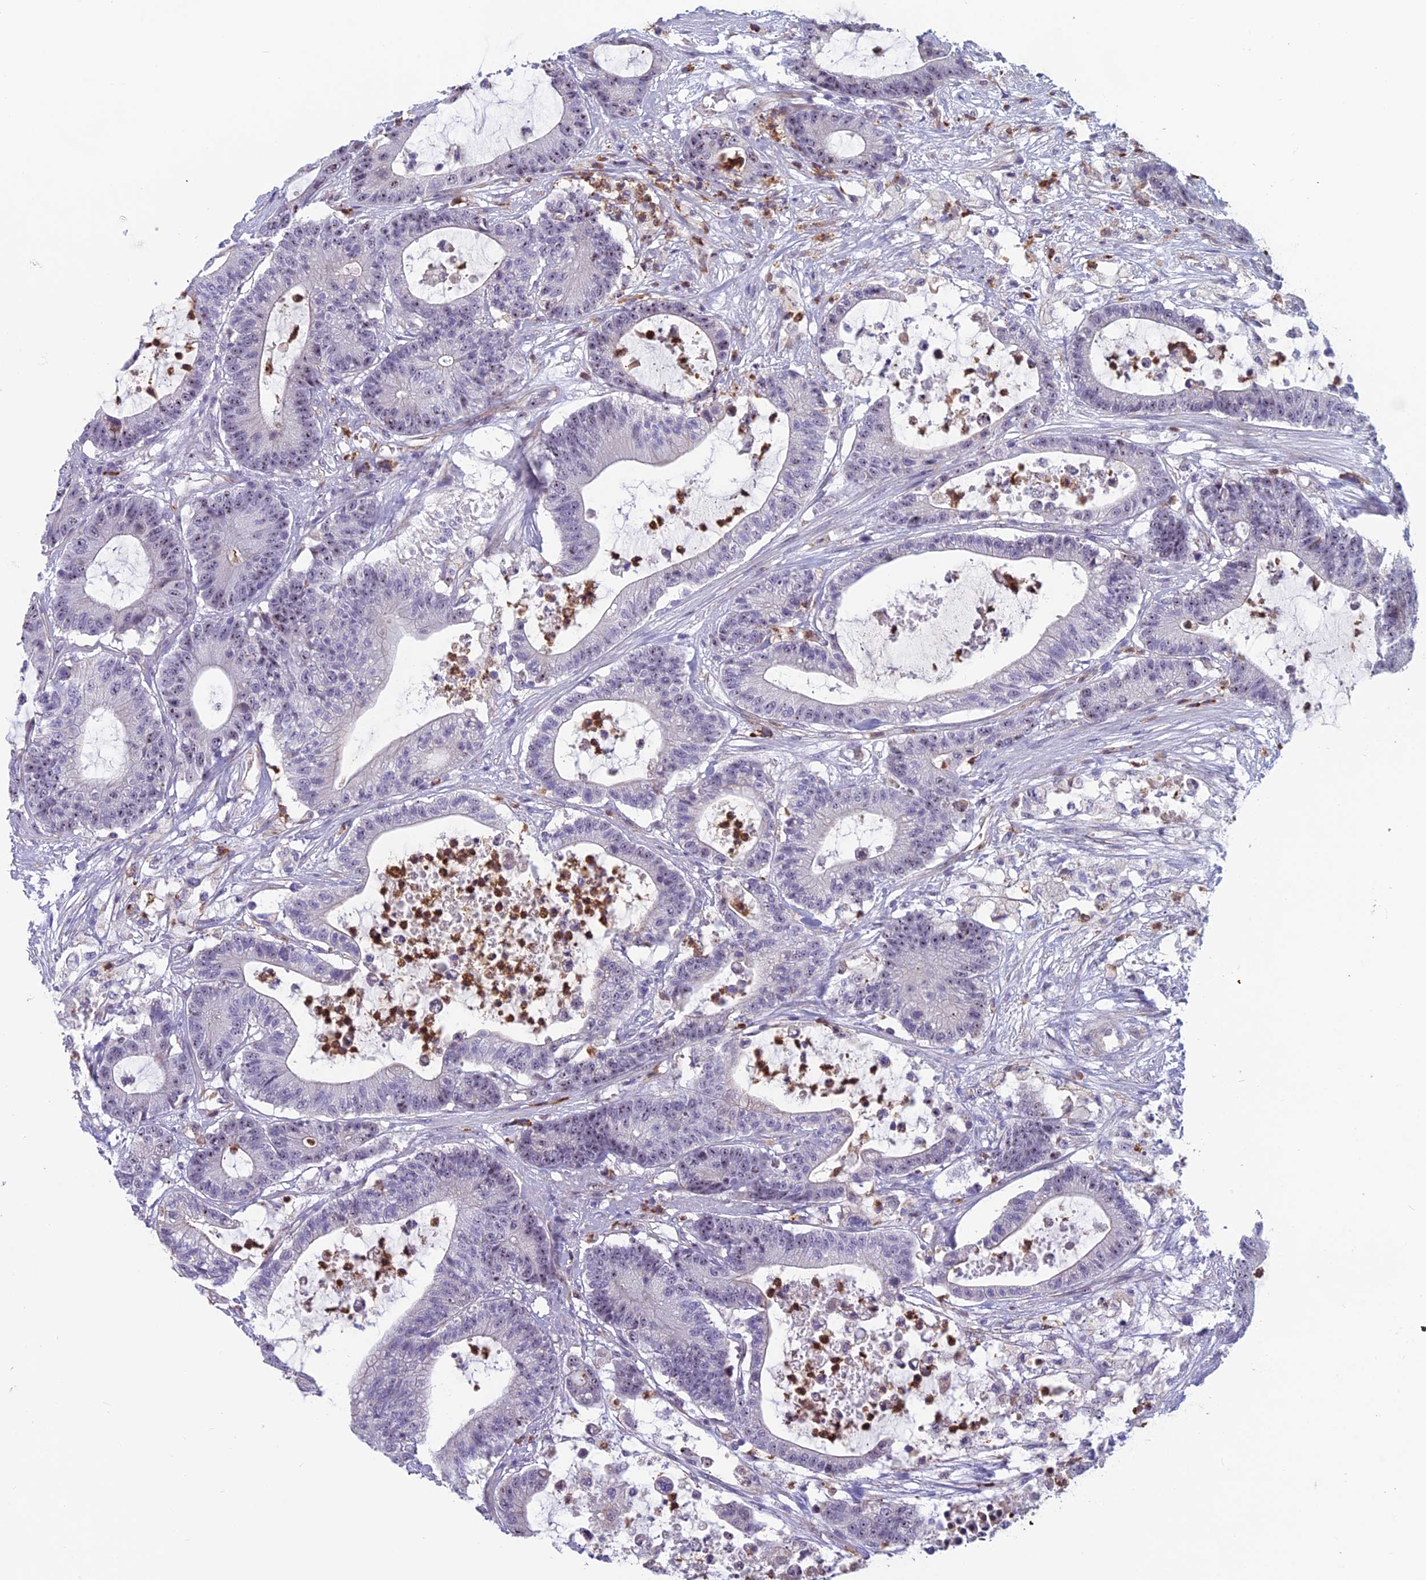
{"staining": {"intensity": "weak", "quantity": "25%-75%", "location": "nuclear"}, "tissue": "colorectal cancer", "cell_type": "Tumor cells", "image_type": "cancer", "snomed": [{"axis": "morphology", "description": "Adenocarcinoma, NOS"}, {"axis": "topography", "description": "Colon"}], "caption": "A high-resolution photomicrograph shows IHC staining of colorectal cancer, which exhibits weak nuclear positivity in approximately 25%-75% of tumor cells.", "gene": "NOC2L", "patient": {"sex": "female", "age": 84}}